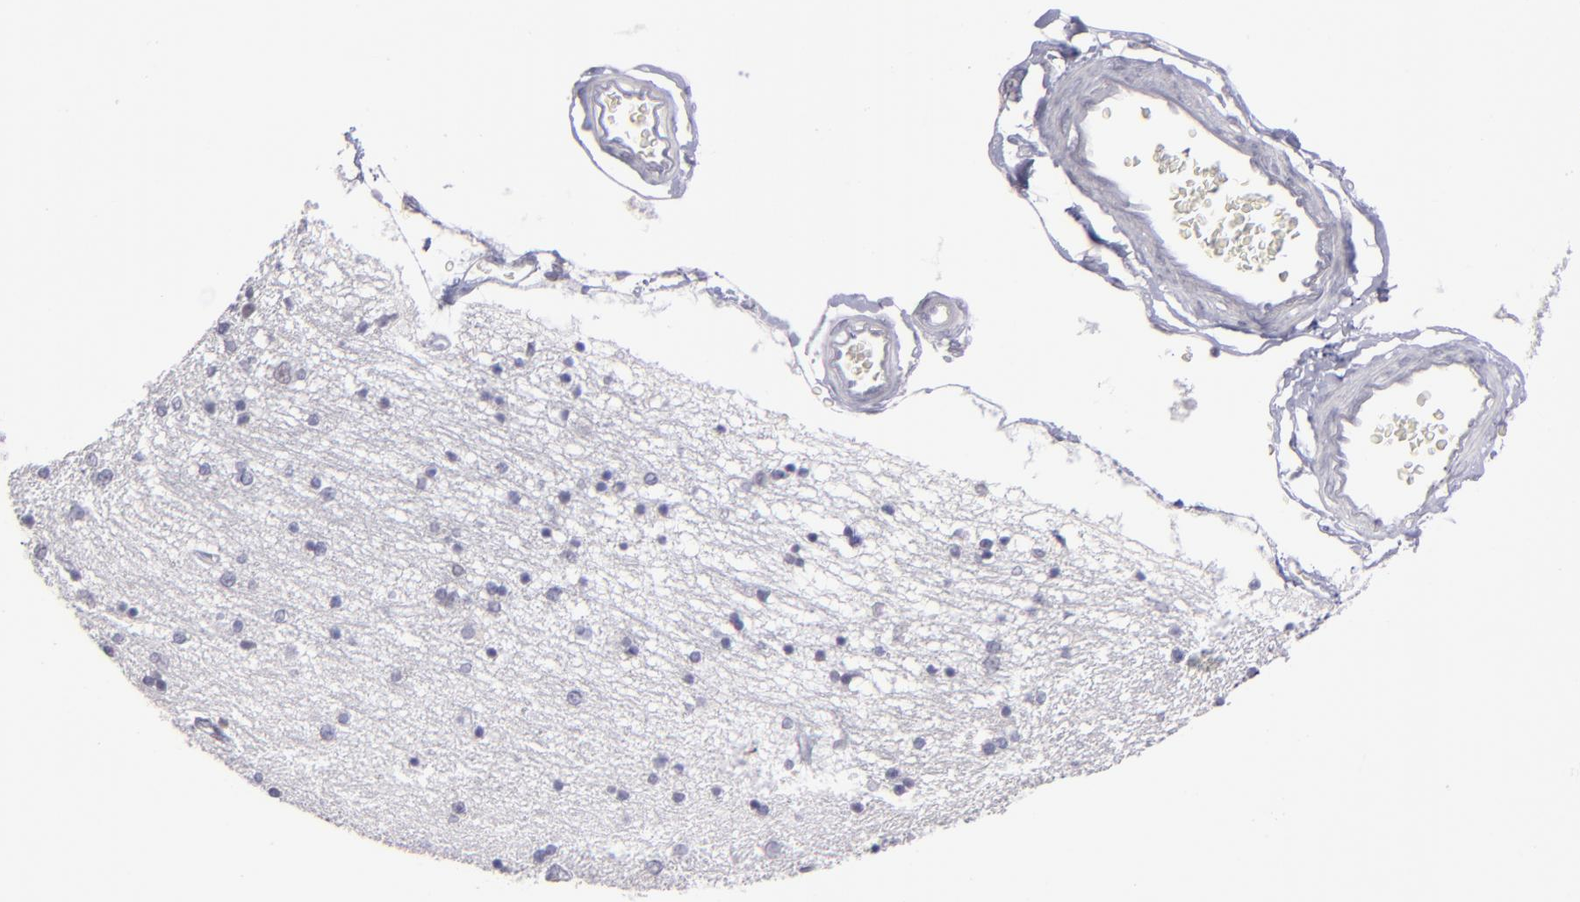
{"staining": {"intensity": "negative", "quantity": "none", "location": "none"}, "tissue": "hippocampus", "cell_type": "Glial cells", "image_type": "normal", "snomed": [{"axis": "morphology", "description": "Normal tissue, NOS"}, {"axis": "topography", "description": "Hippocampus"}], "caption": "Normal hippocampus was stained to show a protein in brown. There is no significant expression in glial cells.", "gene": "OTUB2", "patient": {"sex": "female", "age": 54}}